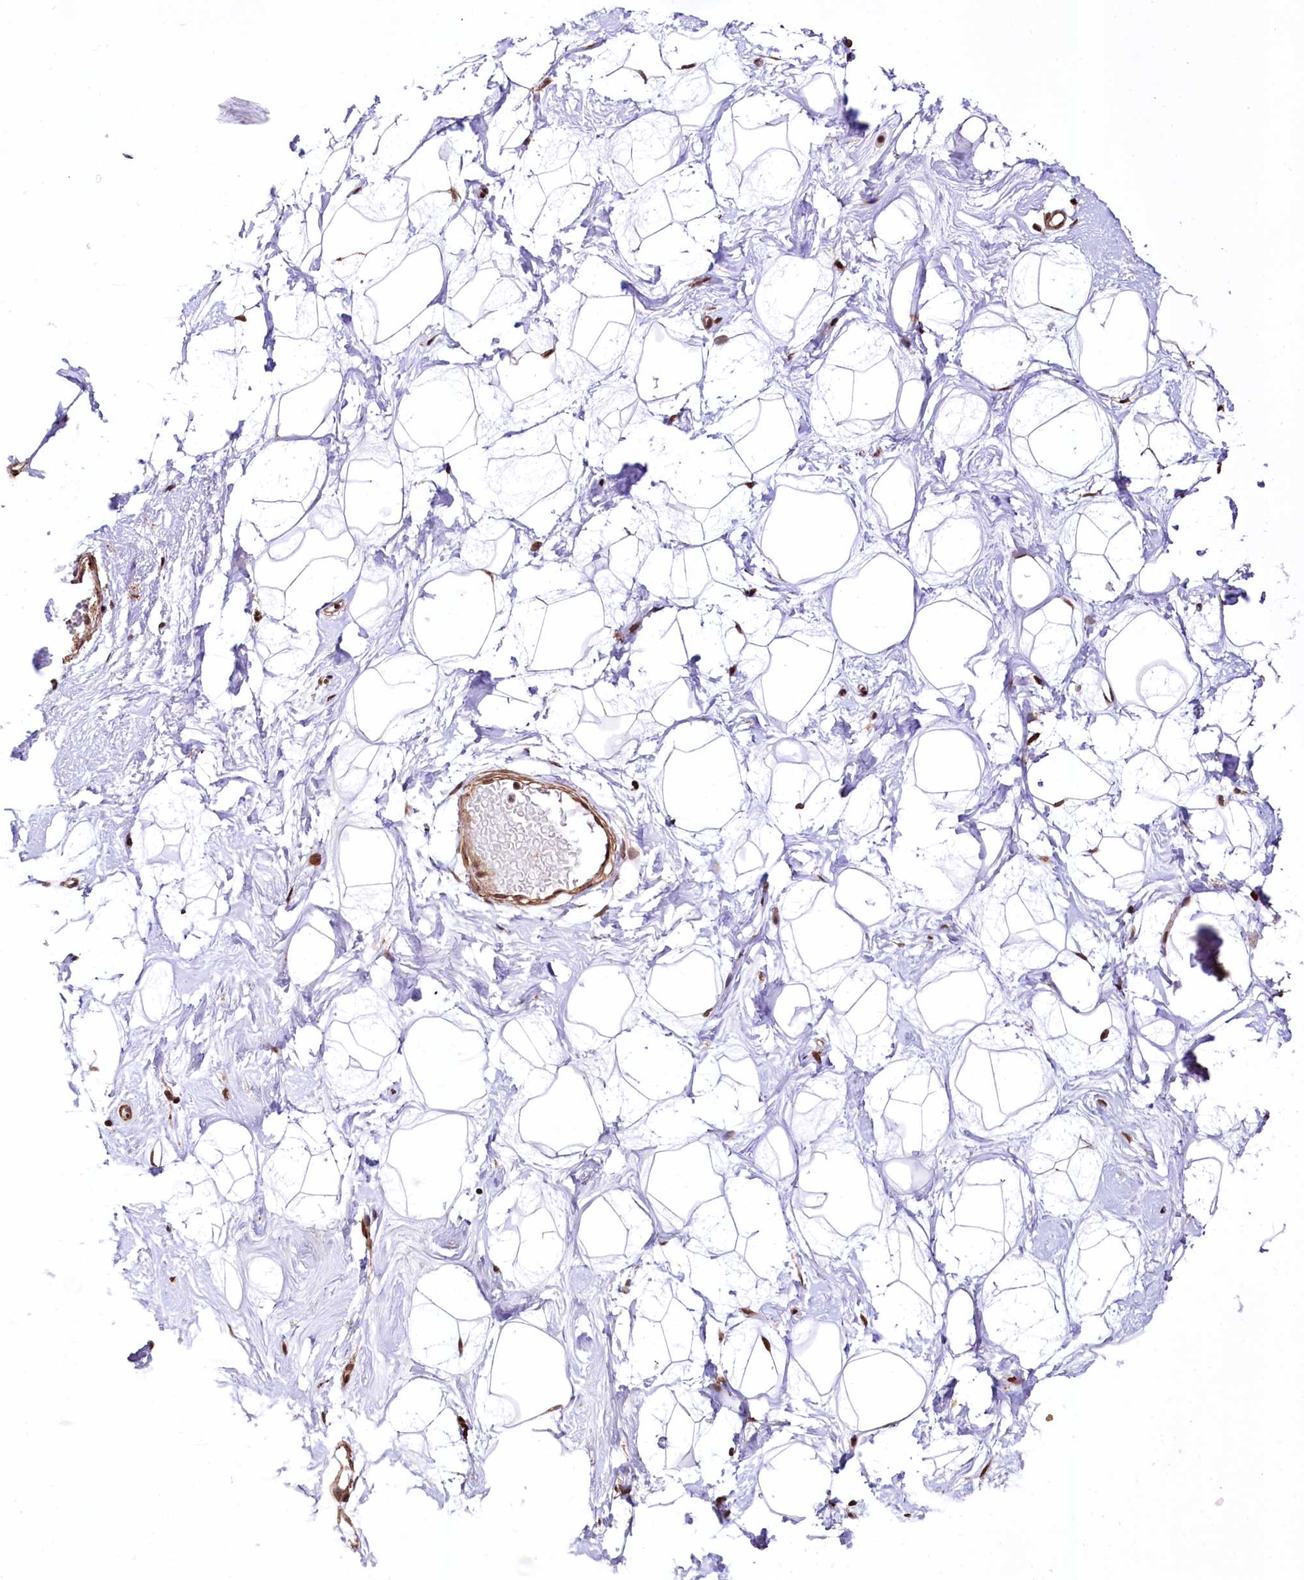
{"staining": {"intensity": "strong", "quantity": ">75%", "location": "nuclear"}, "tissue": "breast", "cell_type": "Adipocytes", "image_type": "normal", "snomed": [{"axis": "morphology", "description": "Normal tissue, NOS"}, {"axis": "morphology", "description": "Adenoma, NOS"}, {"axis": "topography", "description": "Breast"}], "caption": "This is a histology image of immunohistochemistry (IHC) staining of unremarkable breast, which shows strong staining in the nuclear of adipocytes.", "gene": "PDS5B", "patient": {"sex": "female", "age": 23}}